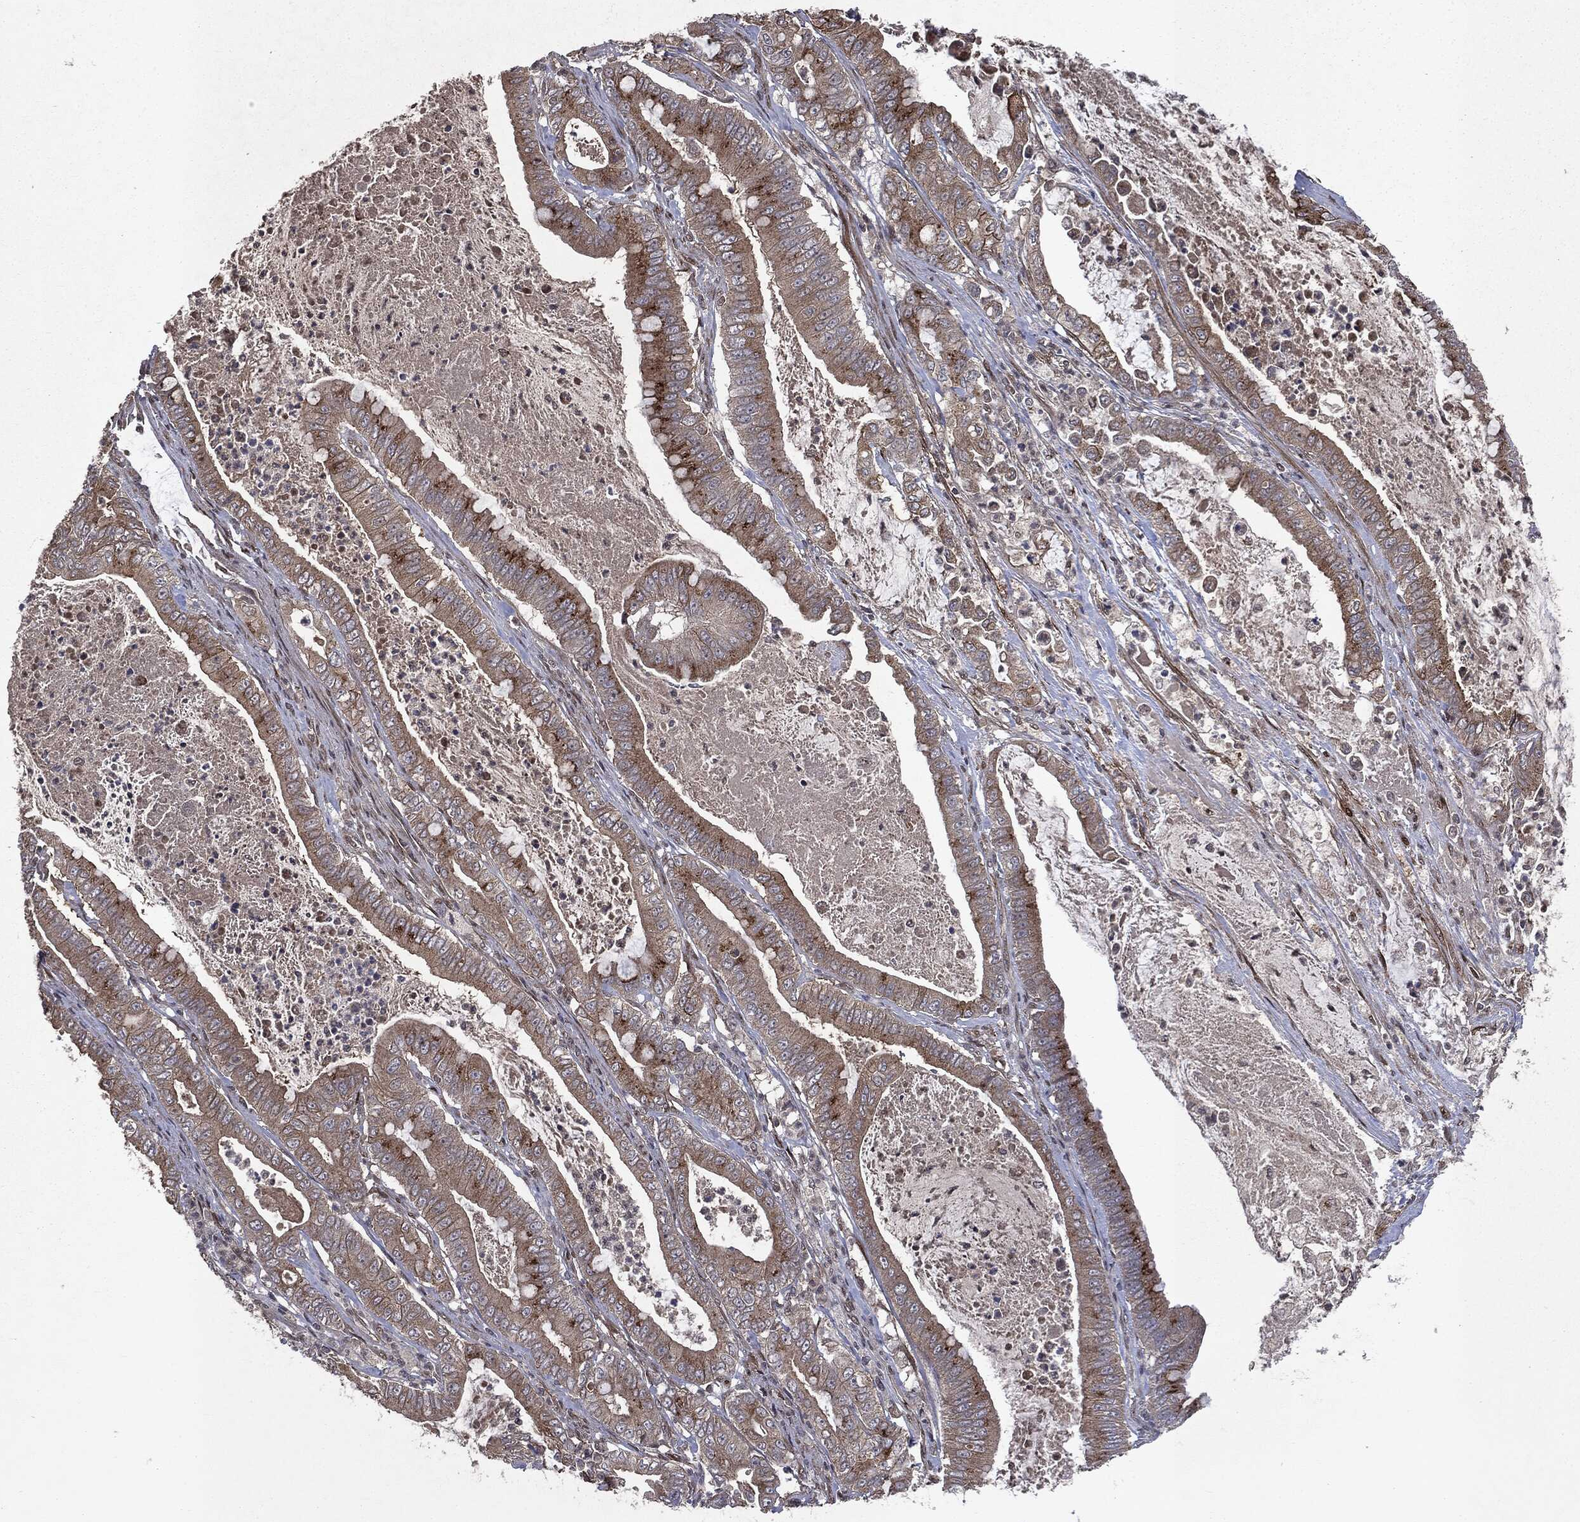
{"staining": {"intensity": "strong", "quantity": "25%-75%", "location": "cytoplasmic/membranous"}, "tissue": "pancreatic cancer", "cell_type": "Tumor cells", "image_type": "cancer", "snomed": [{"axis": "morphology", "description": "Adenocarcinoma, NOS"}, {"axis": "topography", "description": "Pancreas"}], "caption": "Immunohistochemistry staining of pancreatic adenocarcinoma, which exhibits high levels of strong cytoplasmic/membranous expression in approximately 25%-75% of tumor cells indicating strong cytoplasmic/membranous protein staining. The staining was performed using DAB (brown) for protein detection and nuclei were counterstained in hematoxylin (blue).", "gene": "PLPPR2", "patient": {"sex": "male", "age": 71}}